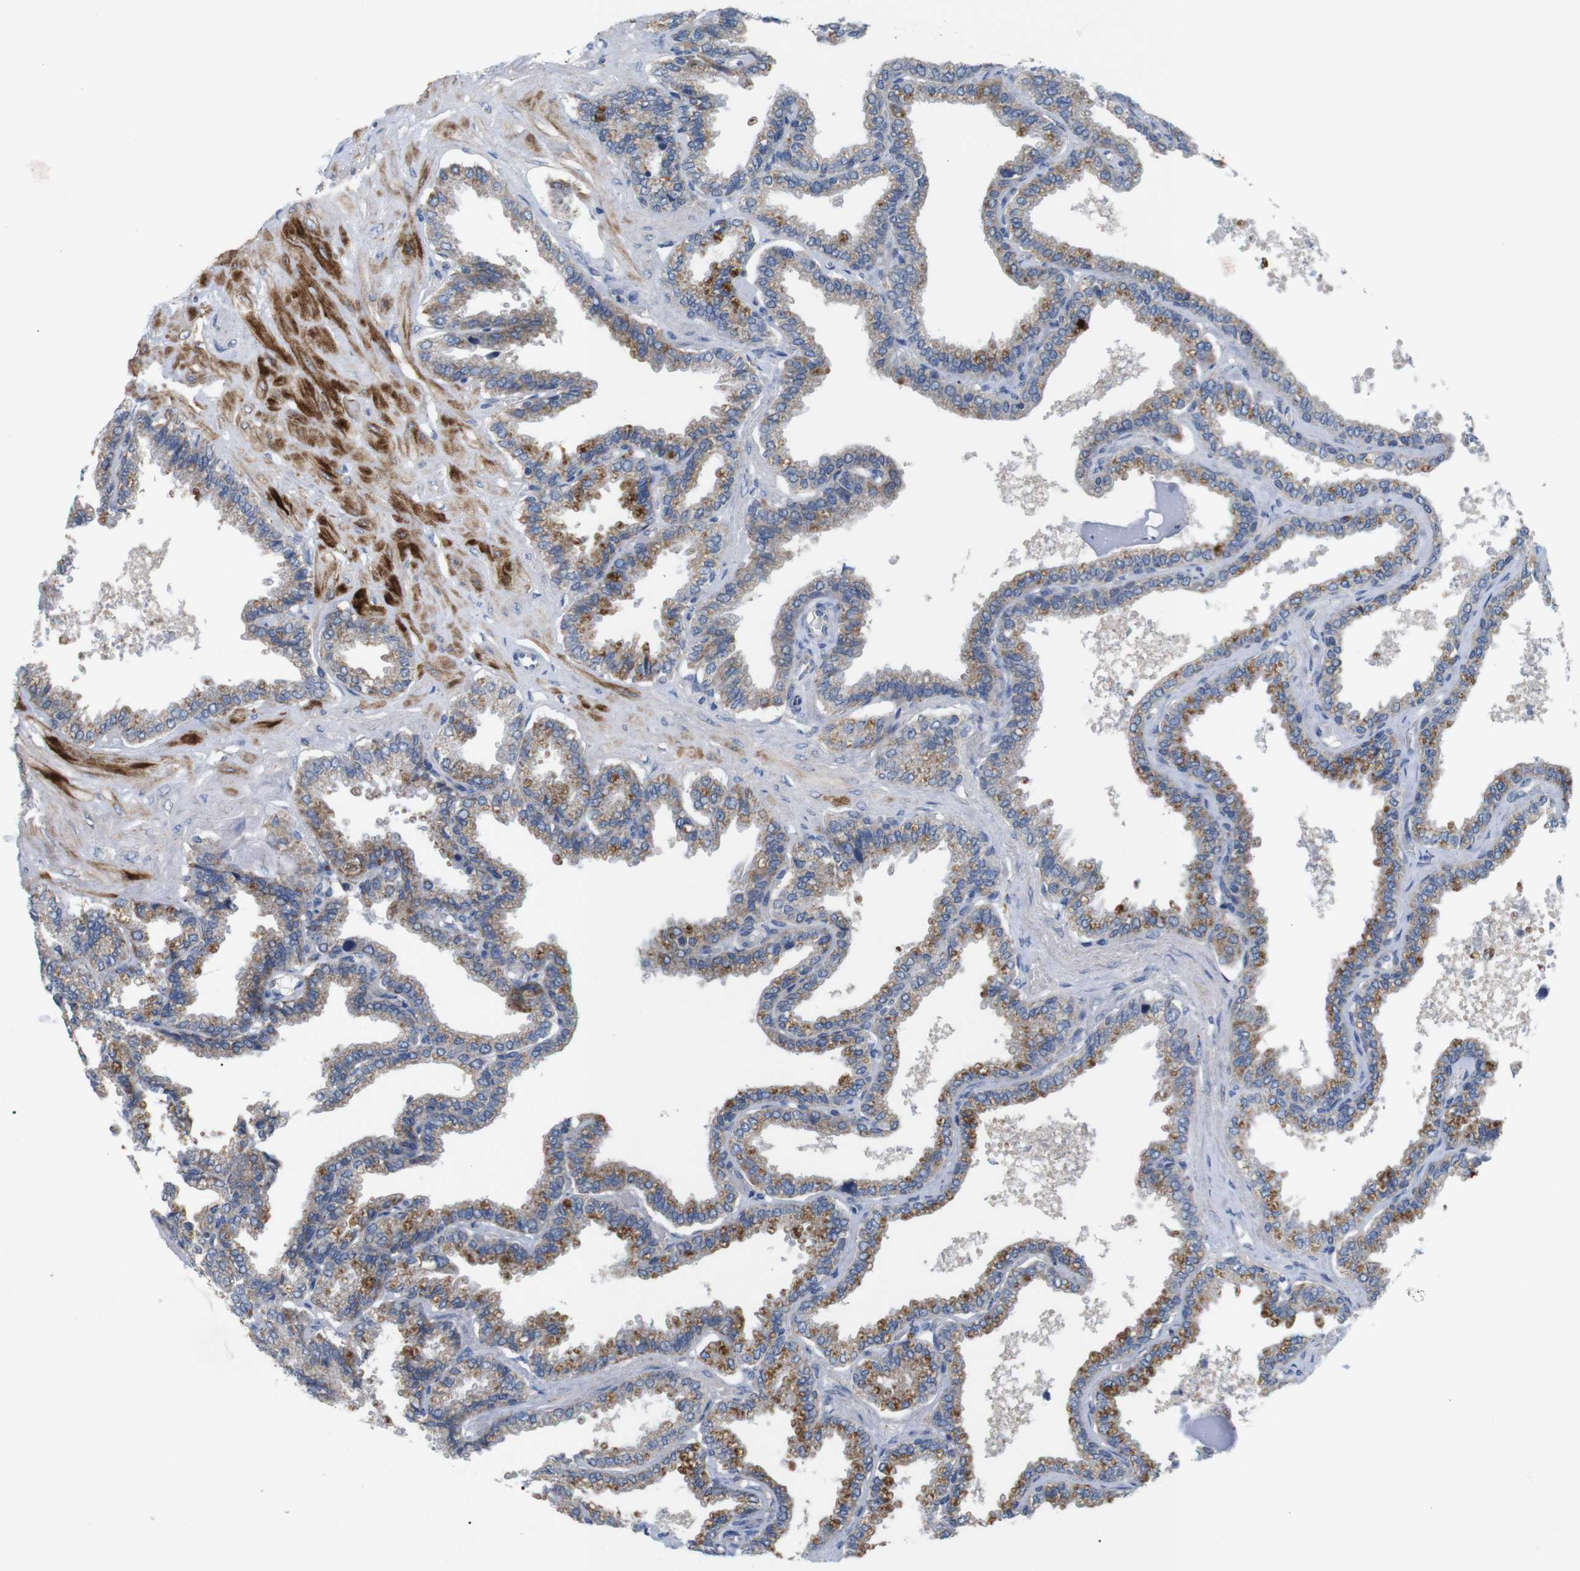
{"staining": {"intensity": "moderate", "quantity": ">75%", "location": "cytoplasmic/membranous"}, "tissue": "seminal vesicle", "cell_type": "Glandular cells", "image_type": "normal", "snomed": [{"axis": "morphology", "description": "Normal tissue, NOS"}, {"axis": "topography", "description": "Seminal veicle"}], "caption": "Immunohistochemistry image of benign seminal vesicle stained for a protein (brown), which shows medium levels of moderate cytoplasmic/membranous positivity in about >75% of glandular cells.", "gene": "F2RL1", "patient": {"sex": "male", "age": 46}}